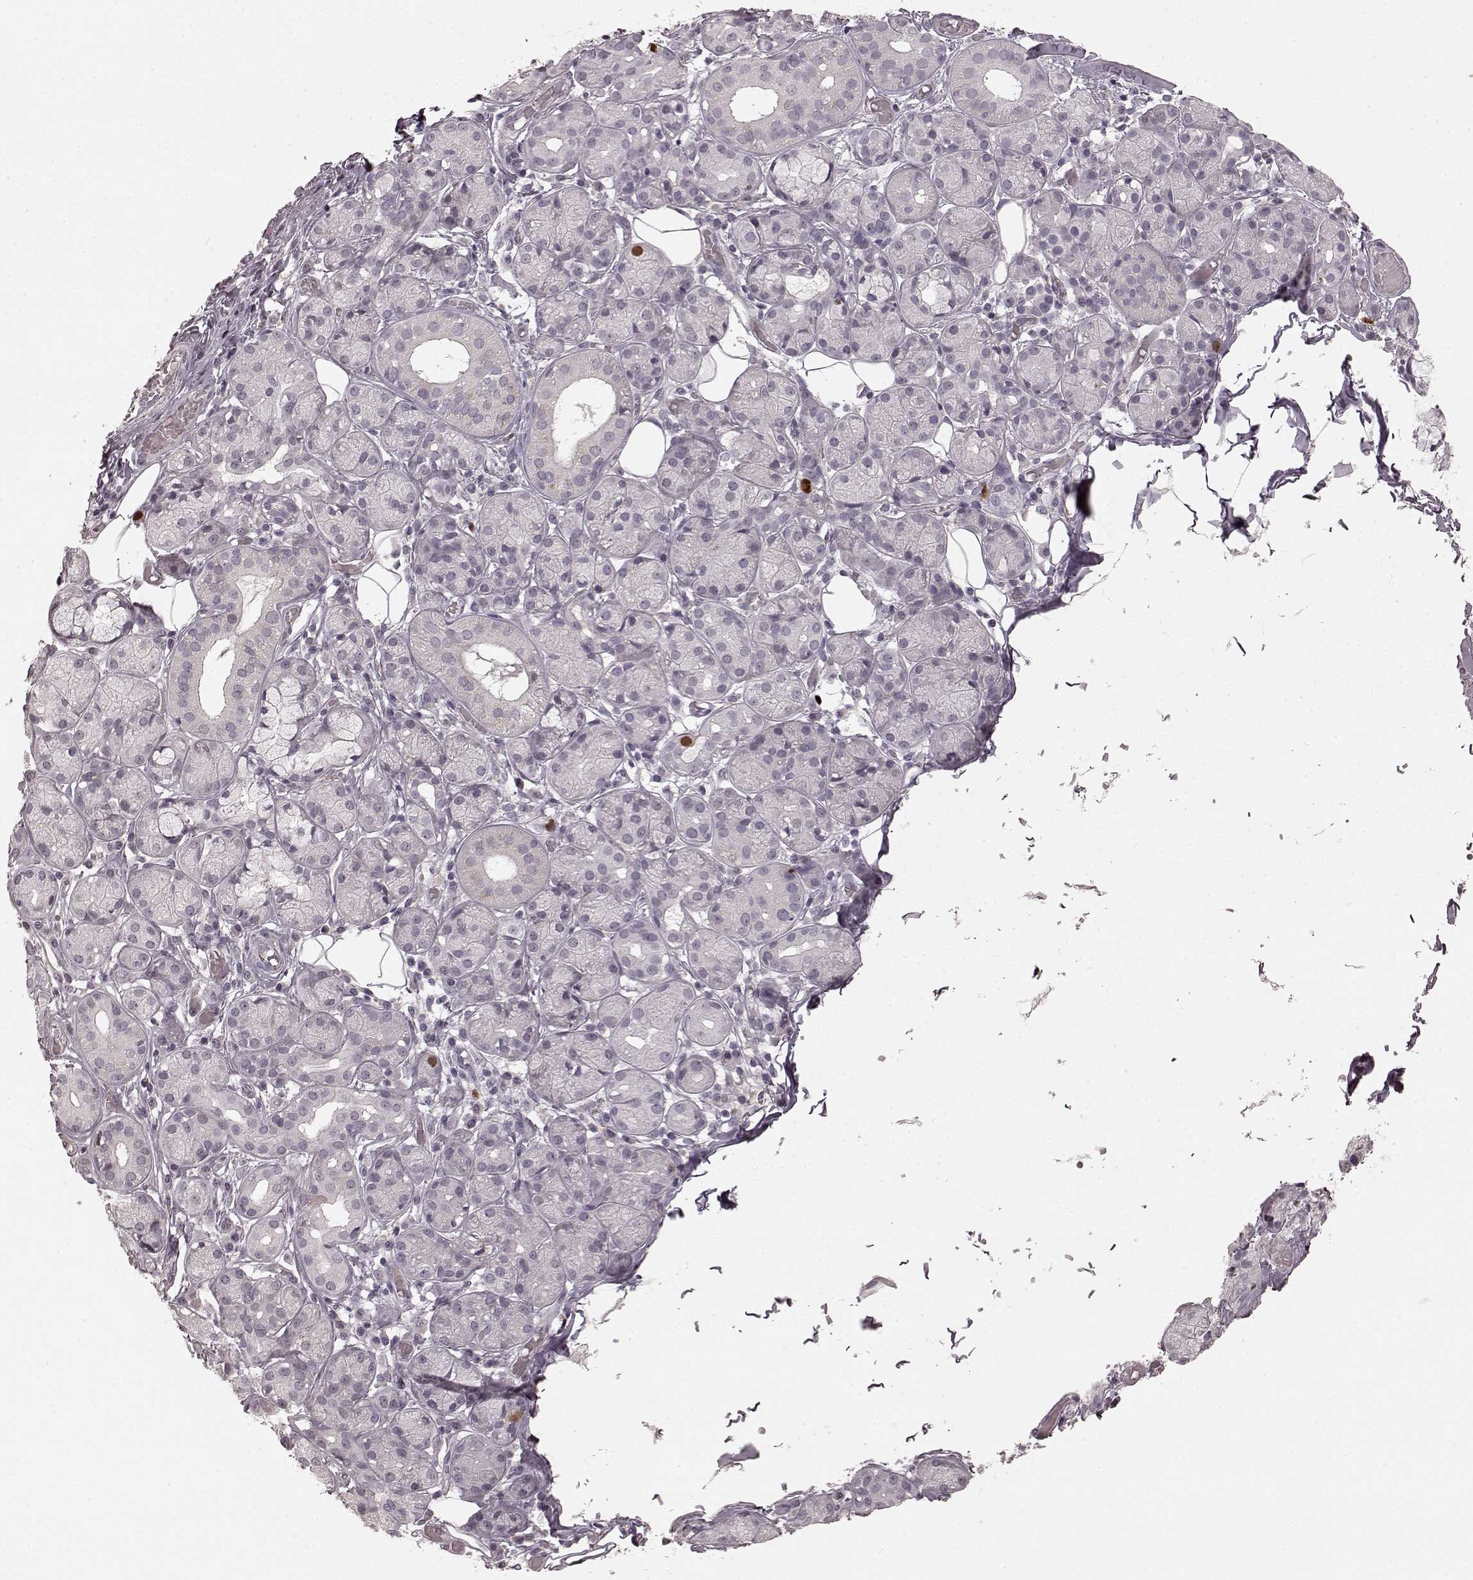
{"staining": {"intensity": "strong", "quantity": "<25%", "location": "nuclear"}, "tissue": "salivary gland", "cell_type": "Glandular cells", "image_type": "normal", "snomed": [{"axis": "morphology", "description": "Normal tissue, NOS"}, {"axis": "topography", "description": "Salivary gland"}, {"axis": "topography", "description": "Peripheral nerve tissue"}], "caption": "Immunohistochemical staining of unremarkable human salivary gland demonstrates medium levels of strong nuclear positivity in approximately <25% of glandular cells.", "gene": "CCNA2", "patient": {"sex": "male", "age": 71}}